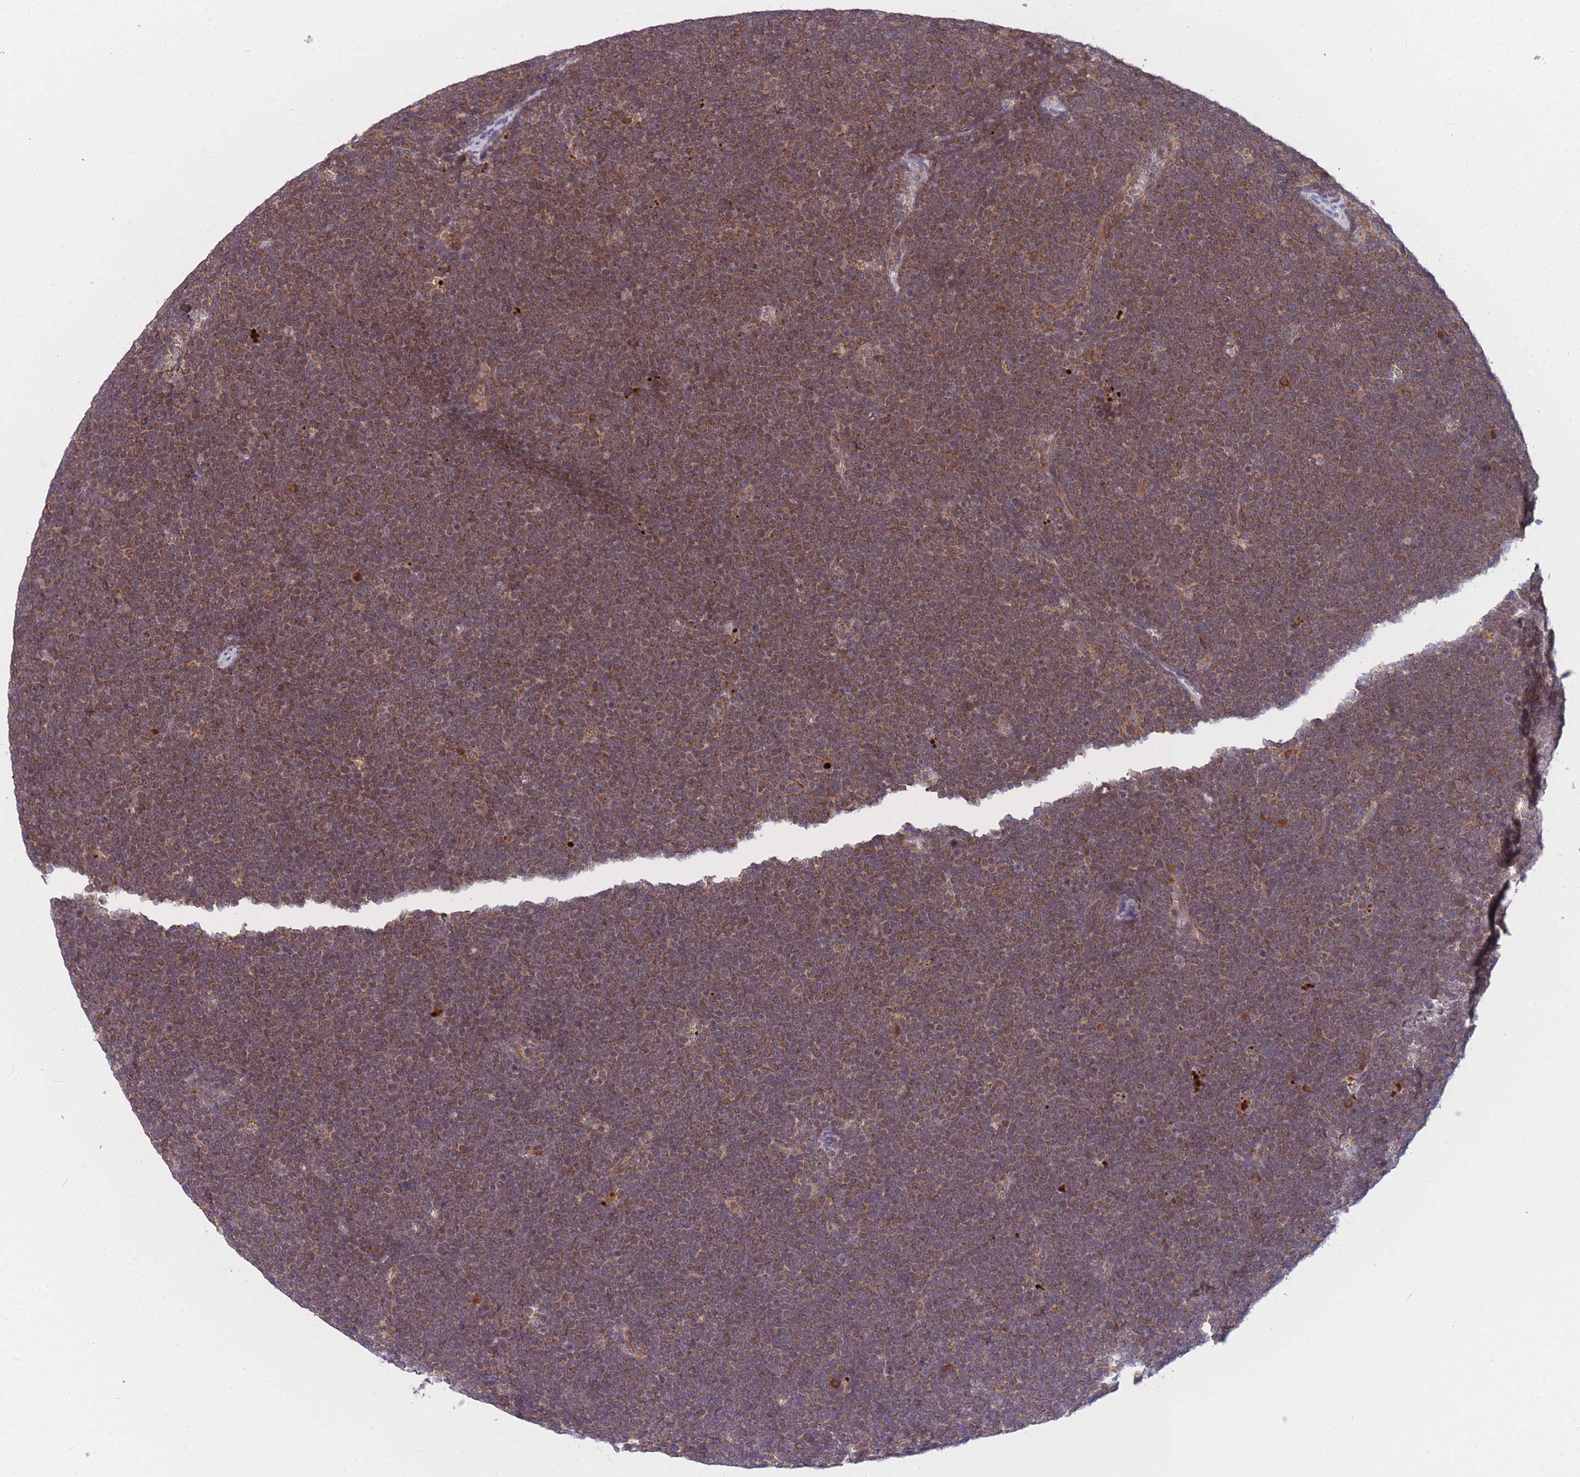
{"staining": {"intensity": "moderate", "quantity": ">75%", "location": "cytoplasmic/membranous"}, "tissue": "lymphoma", "cell_type": "Tumor cells", "image_type": "cancer", "snomed": [{"axis": "morphology", "description": "Malignant lymphoma, non-Hodgkin's type, High grade"}, {"axis": "topography", "description": "Lymph node"}], "caption": "This image shows immunohistochemistry staining of human lymphoma, with medium moderate cytoplasmic/membranous positivity in approximately >75% of tumor cells.", "gene": "MRPL23", "patient": {"sex": "male", "age": 13}}